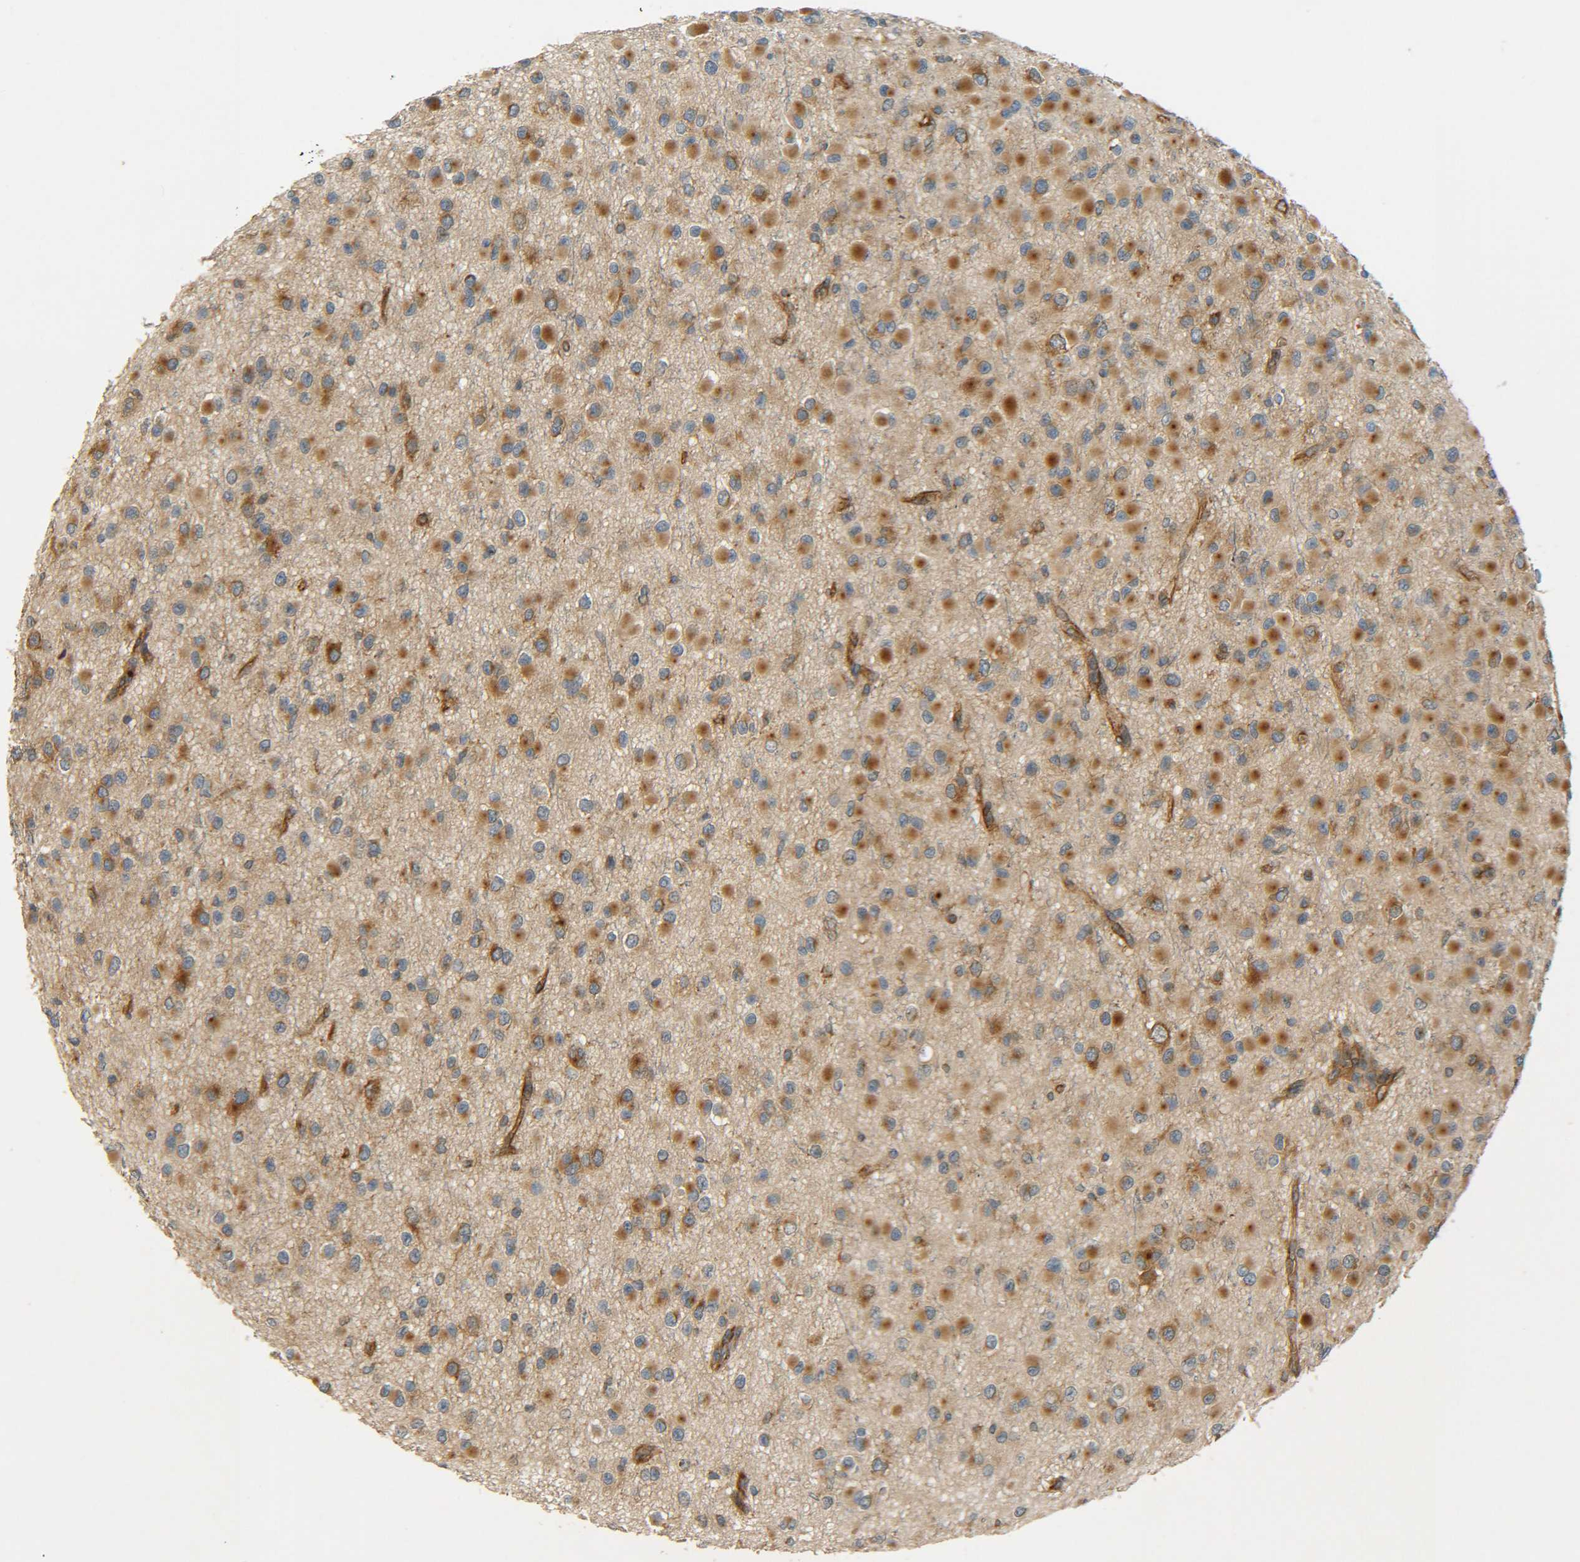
{"staining": {"intensity": "moderate", "quantity": ">75%", "location": "cytoplasmic/membranous"}, "tissue": "glioma", "cell_type": "Tumor cells", "image_type": "cancer", "snomed": [{"axis": "morphology", "description": "Glioma, malignant, Low grade"}, {"axis": "topography", "description": "Brain"}], "caption": "The histopathology image reveals immunohistochemical staining of malignant low-grade glioma. There is moderate cytoplasmic/membranous staining is appreciated in approximately >75% of tumor cells. (DAB IHC with brightfield microscopy, high magnification).", "gene": "LRCH3", "patient": {"sex": "male", "age": 42}}